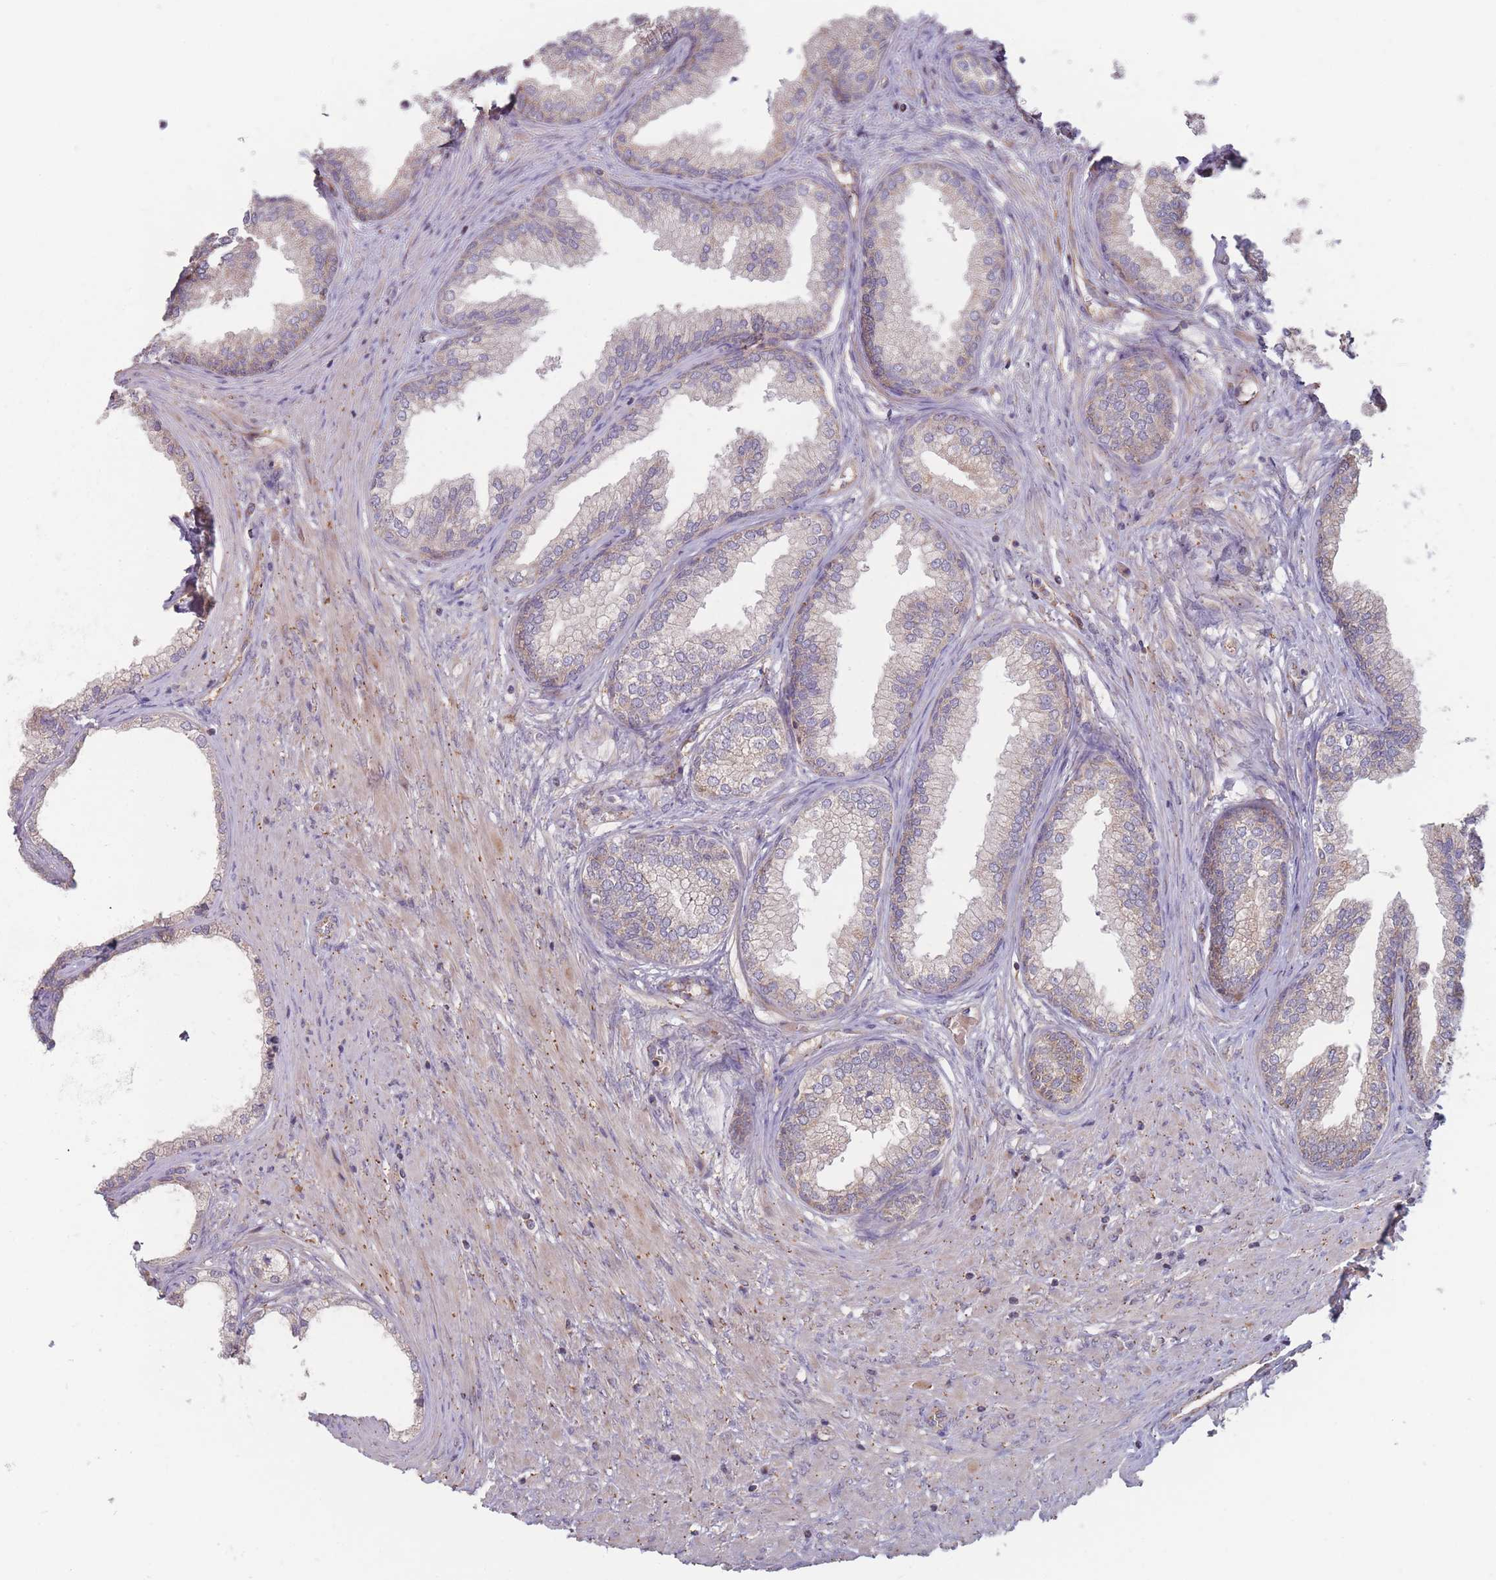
{"staining": {"intensity": "moderate", "quantity": "<25%", "location": "cytoplasmic/membranous"}, "tissue": "prostate", "cell_type": "Glandular cells", "image_type": "normal", "snomed": [{"axis": "morphology", "description": "Normal tissue, NOS"}, {"axis": "topography", "description": "Prostate"}], "caption": "Glandular cells demonstrate low levels of moderate cytoplasmic/membranous staining in approximately <25% of cells in benign human prostate.", "gene": "ATP5MGL", "patient": {"sex": "male", "age": 76}}